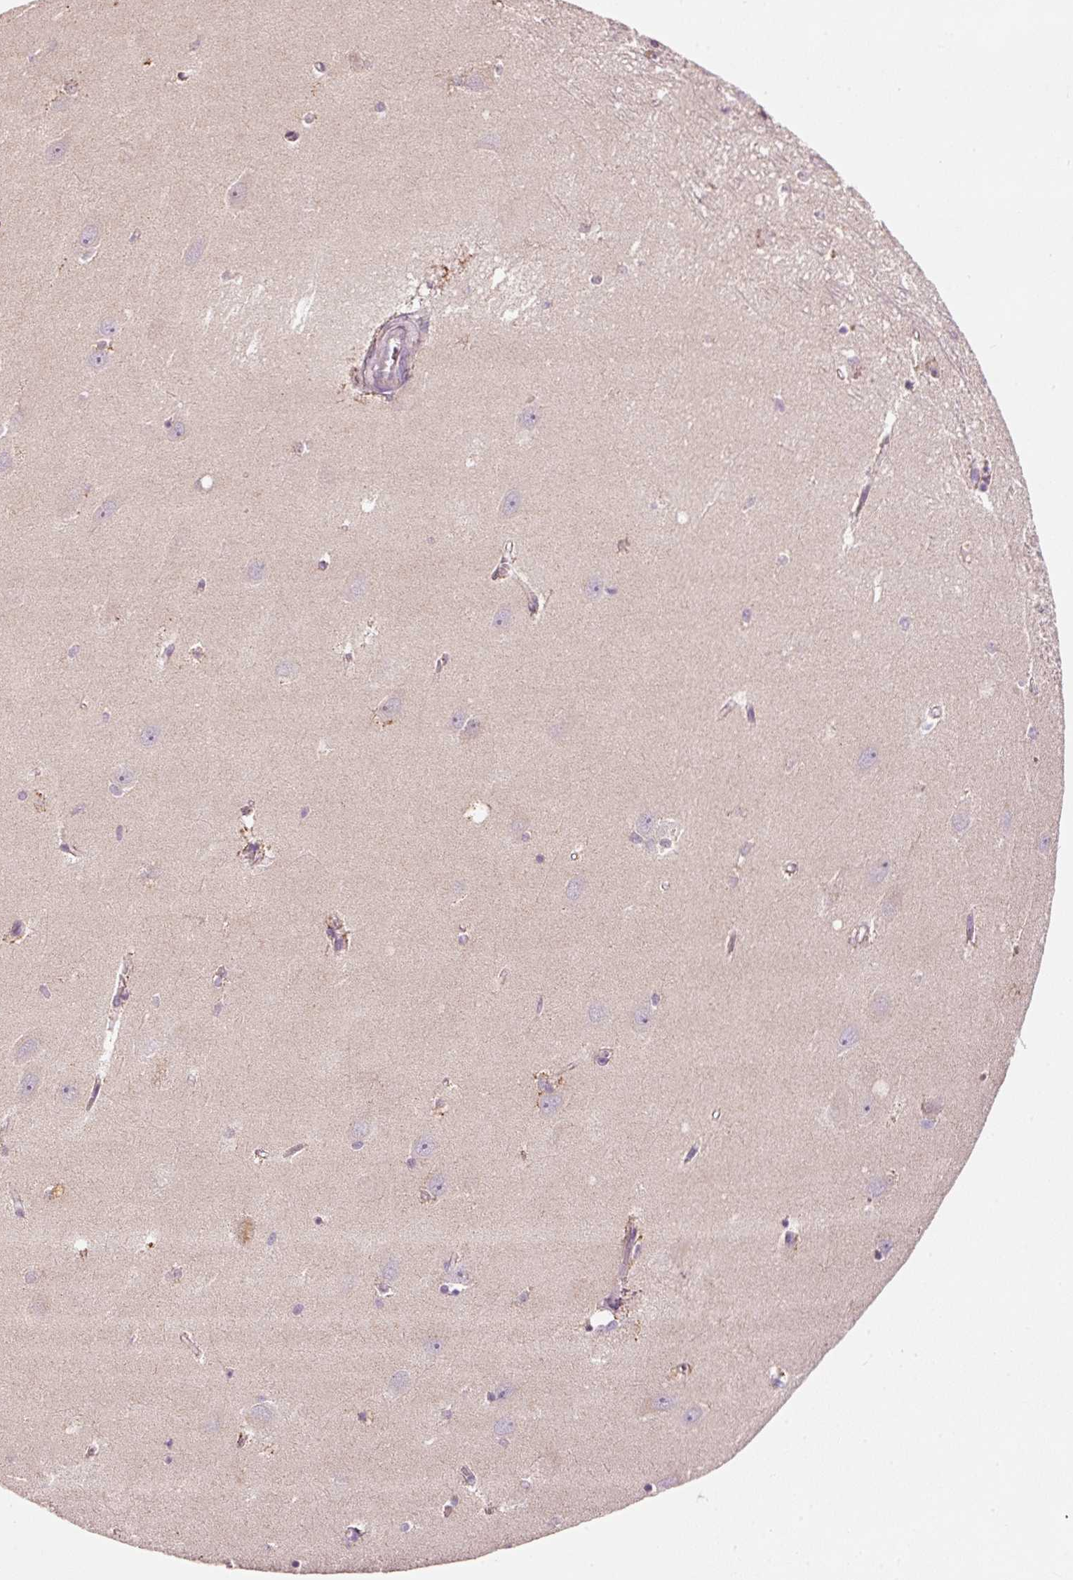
{"staining": {"intensity": "negative", "quantity": "none", "location": "none"}, "tissue": "hippocampus", "cell_type": "Glial cells", "image_type": "normal", "snomed": [{"axis": "morphology", "description": "Normal tissue, NOS"}, {"axis": "topography", "description": "Hippocampus"}], "caption": "DAB (3,3'-diaminobenzidine) immunohistochemical staining of normal human hippocampus displays no significant expression in glial cells.", "gene": "KLHL21", "patient": {"sex": "female", "age": 64}}